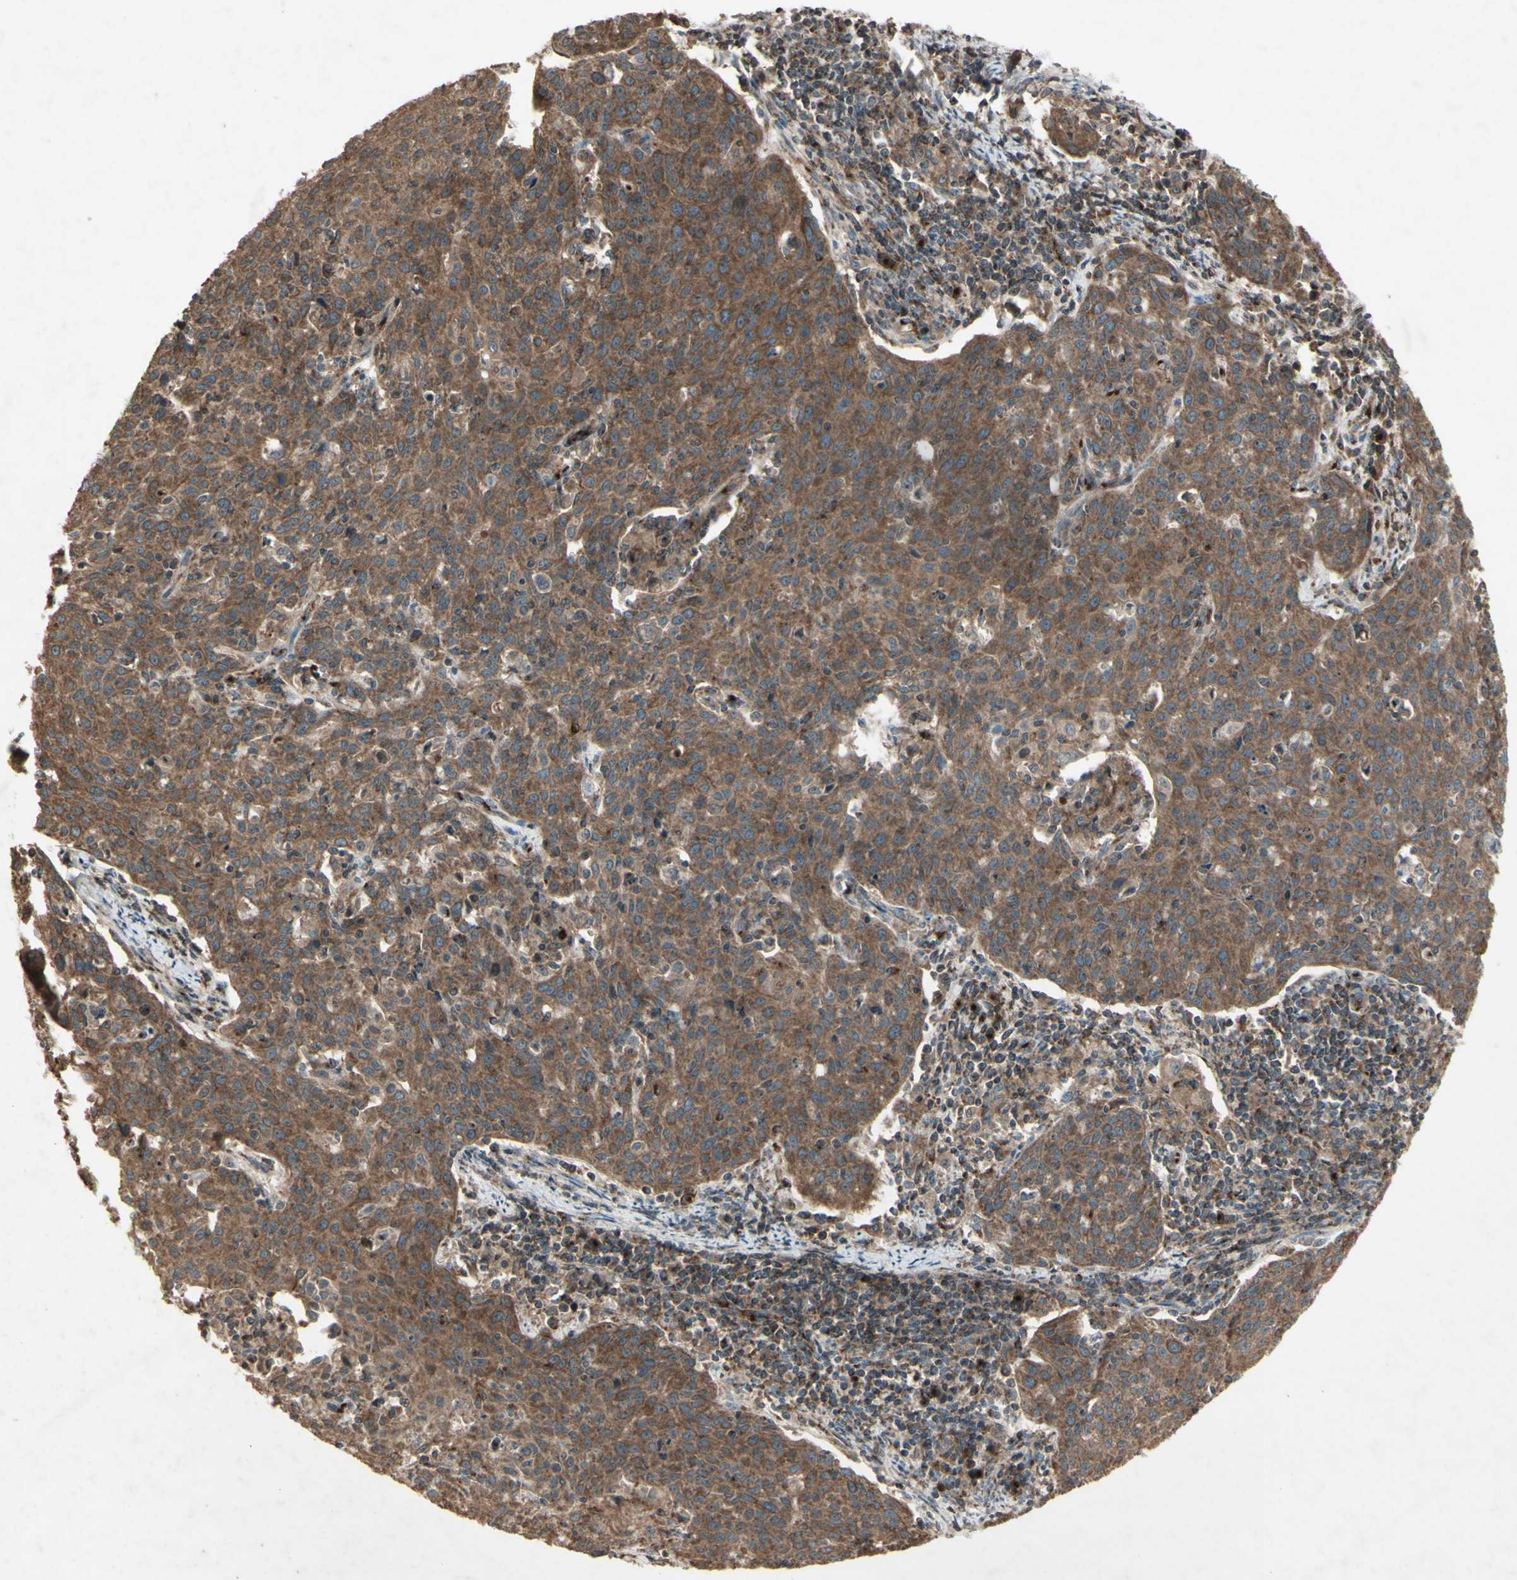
{"staining": {"intensity": "moderate", "quantity": ">75%", "location": "cytoplasmic/membranous"}, "tissue": "cervical cancer", "cell_type": "Tumor cells", "image_type": "cancer", "snomed": [{"axis": "morphology", "description": "Squamous cell carcinoma, NOS"}, {"axis": "topography", "description": "Cervix"}], "caption": "Immunohistochemical staining of human squamous cell carcinoma (cervical) exhibits medium levels of moderate cytoplasmic/membranous protein staining in about >75% of tumor cells.", "gene": "AP1G1", "patient": {"sex": "female", "age": 38}}